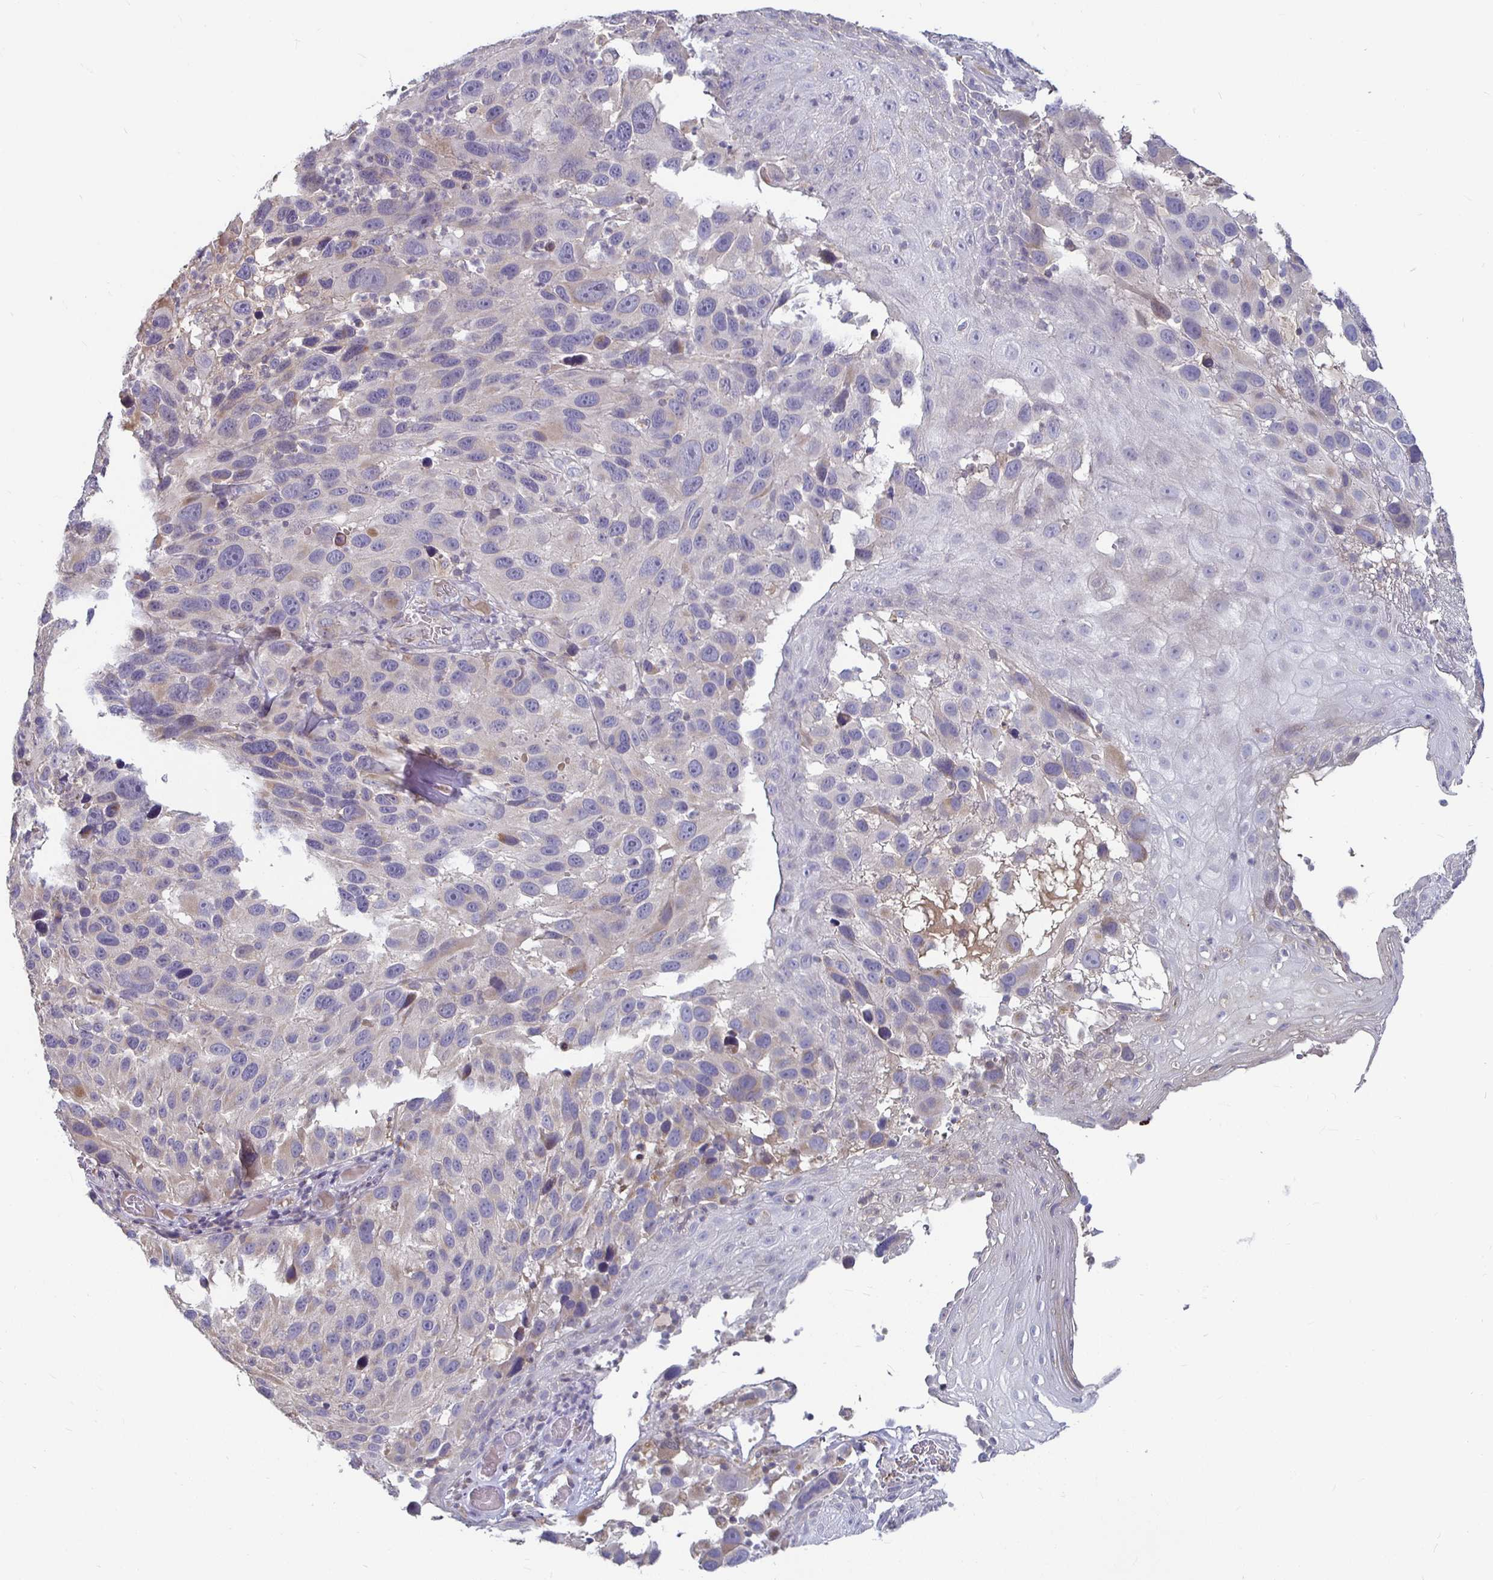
{"staining": {"intensity": "negative", "quantity": "none", "location": "none"}, "tissue": "melanoma", "cell_type": "Tumor cells", "image_type": "cancer", "snomed": [{"axis": "morphology", "description": "Malignant melanoma, NOS"}, {"axis": "topography", "description": "Skin"}], "caption": "The immunohistochemistry (IHC) photomicrograph has no significant positivity in tumor cells of melanoma tissue.", "gene": "RNF144B", "patient": {"sex": "male", "age": 53}}